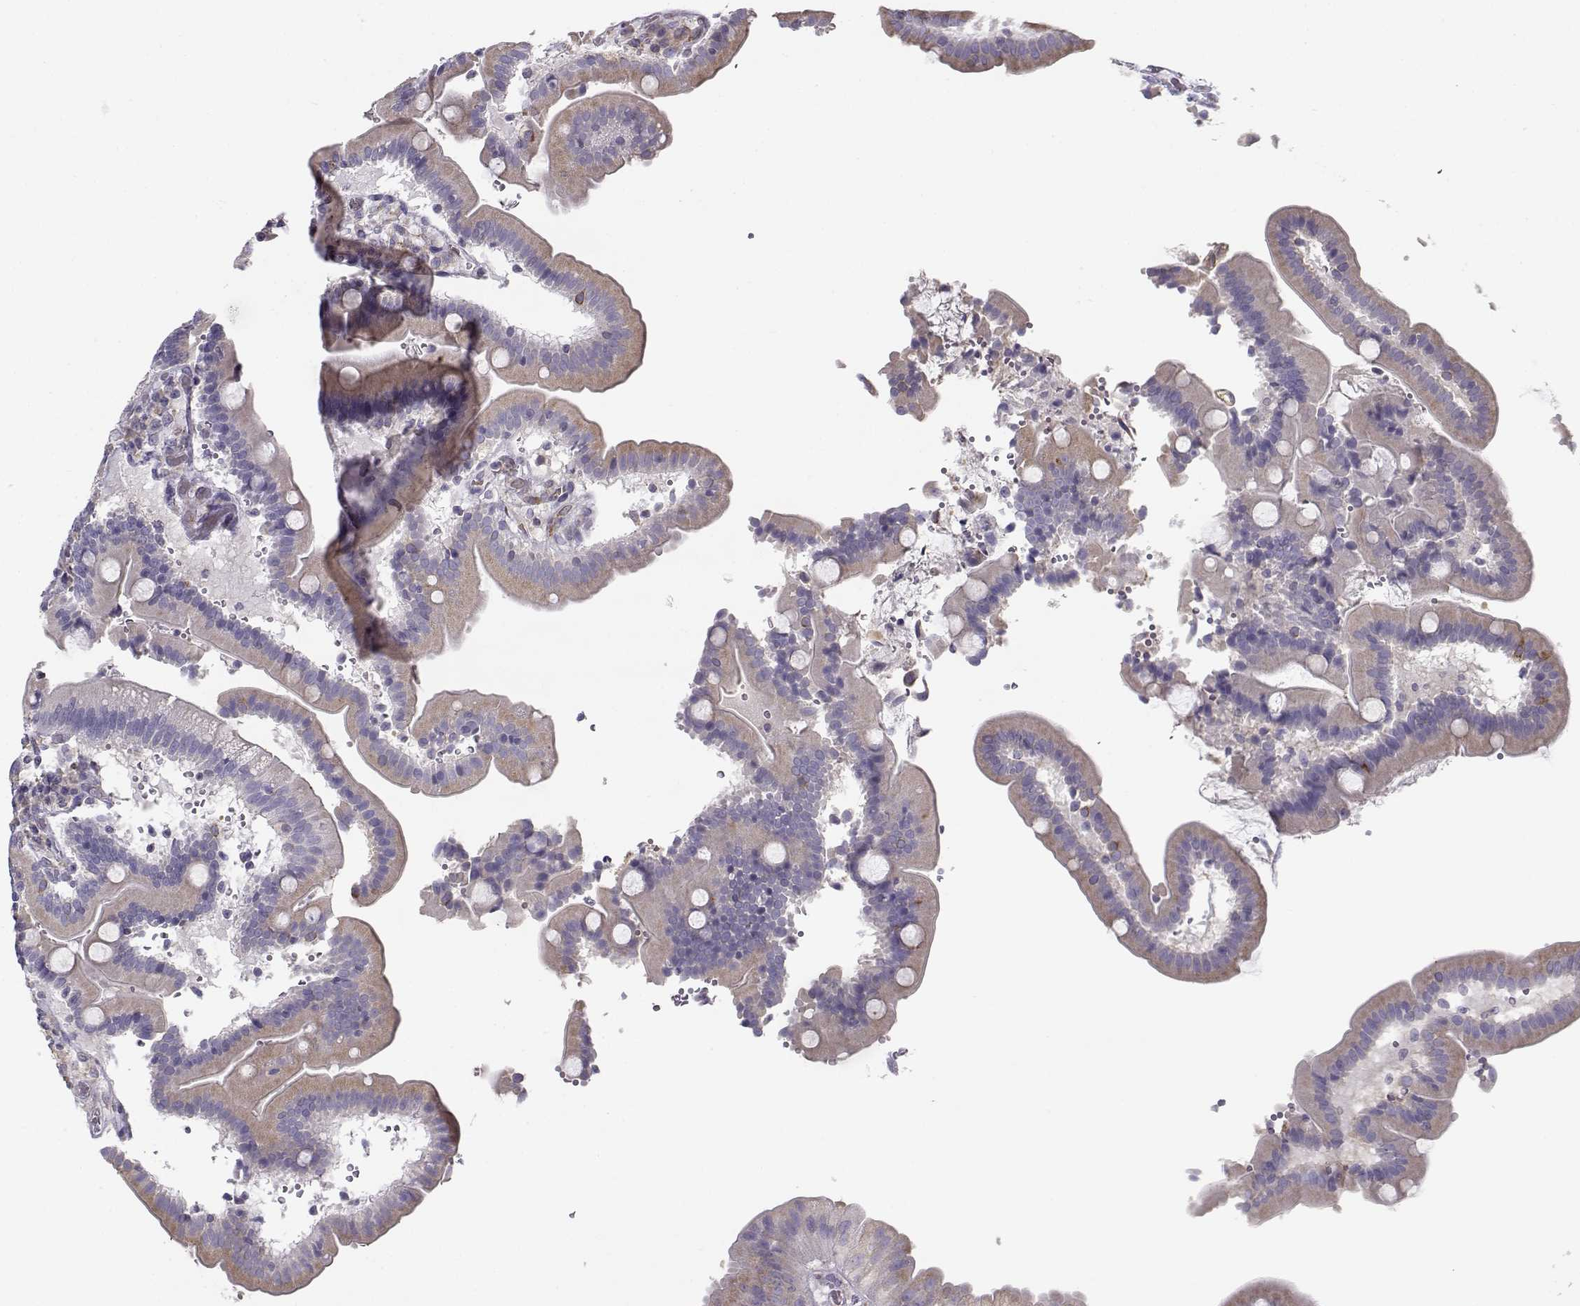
{"staining": {"intensity": "weak", "quantity": "<25%", "location": "cytoplasmic/membranous"}, "tissue": "duodenum", "cell_type": "Glandular cells", "image_type": "normal", "snomed": [{"axis": "morphology", "description": "Normal tissue, NOS"}, {"axis": "topography", "description": "Duodenum"}], "caption": "This is an immunohistochemistry photomicrograph of benign human duodenum. There is no positivity in glandular cells.", "gene": "BEND6", "patient": {"sex": "female", "age": 62}}